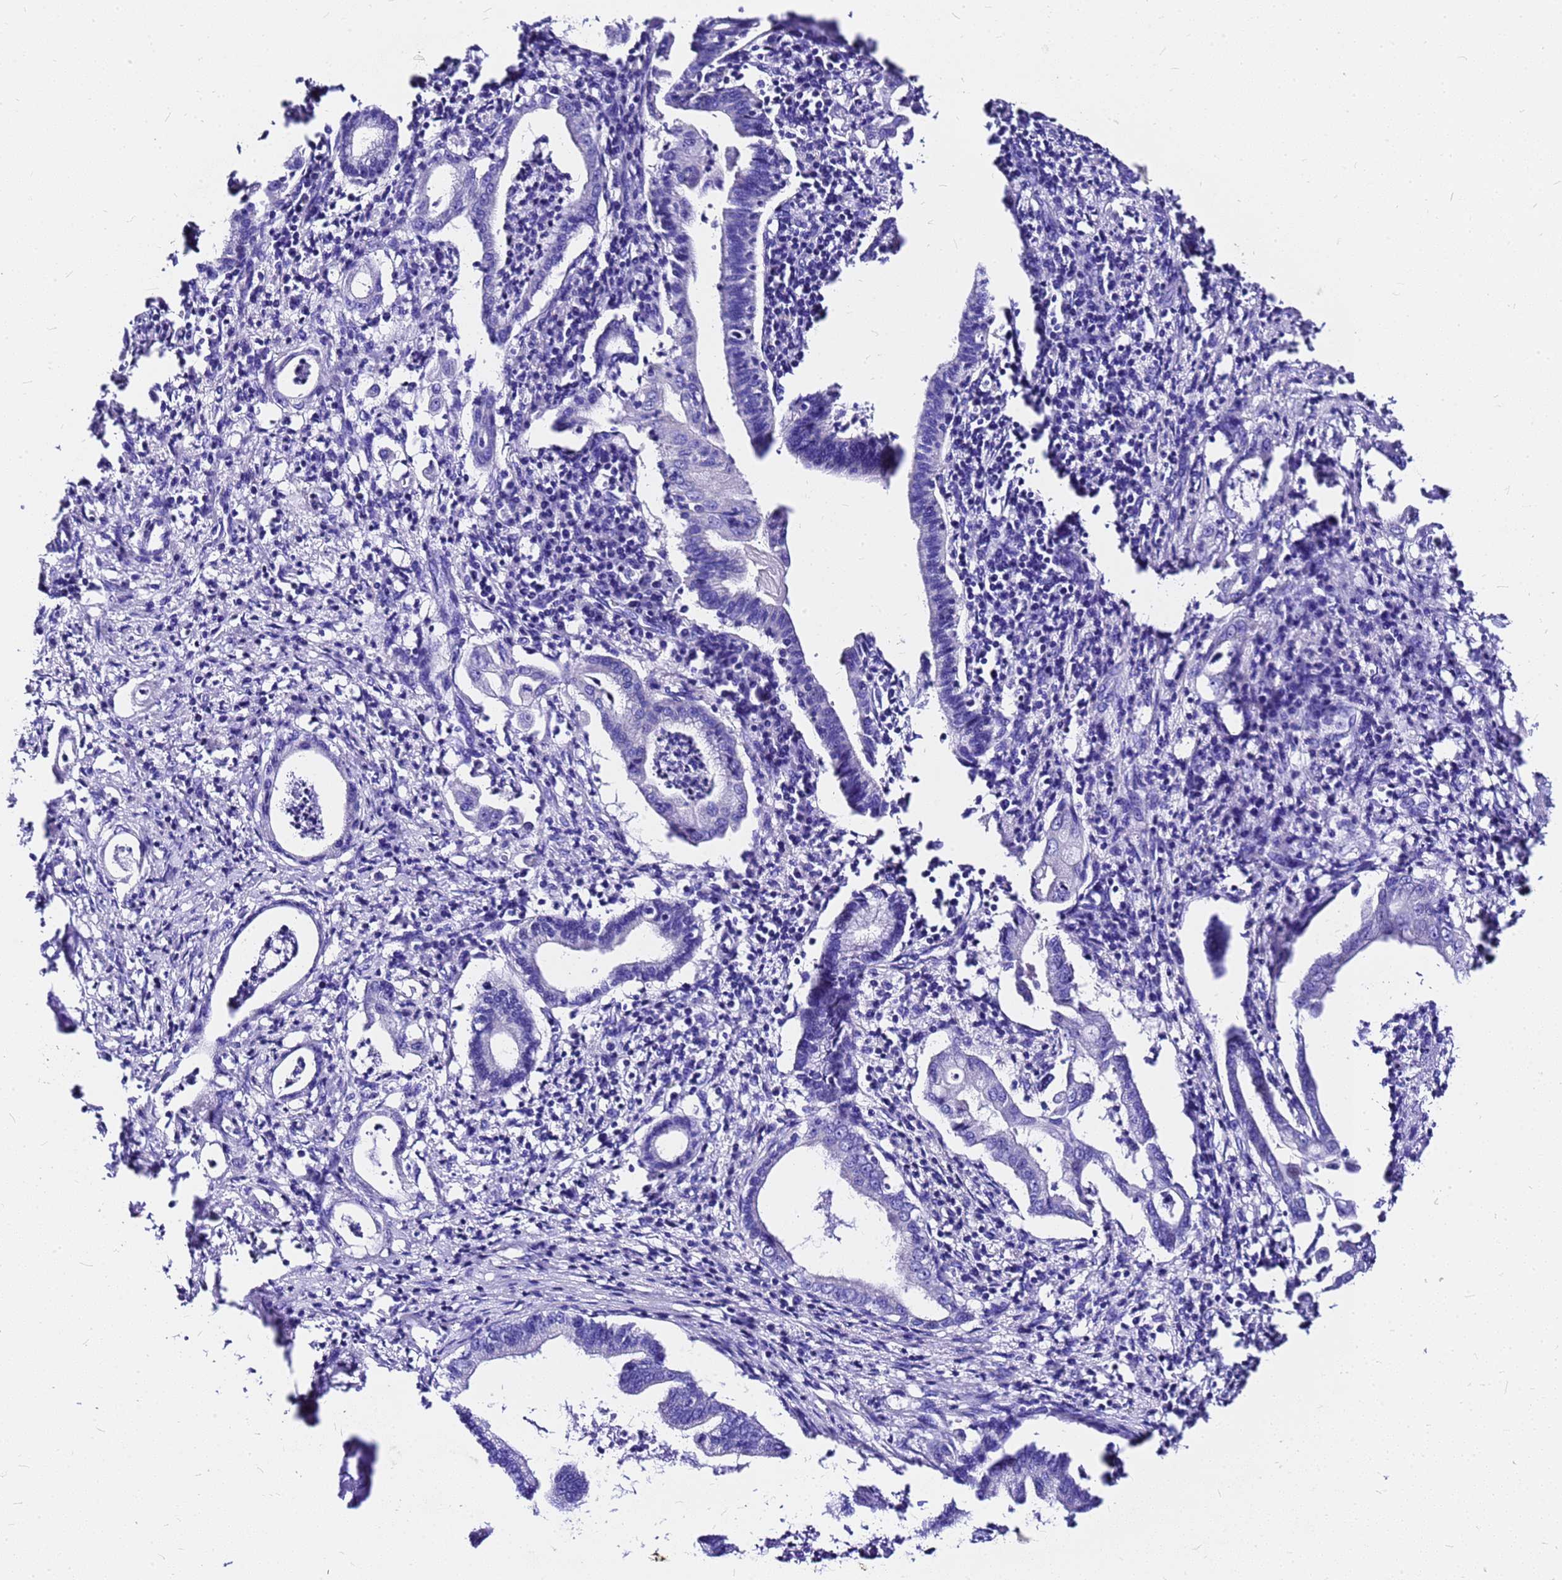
{"staining": {"intensity": "negative", "quantity": "none", "location": "none"}, "tissue": "pancreatic cancer", "cell_type": "Tumor cells", "image_type": "cancer", "snomed": [{"axis": "morphology", "description": "Adenocarcinoma, NOS"}, {"axis": "topography", "description": "Pancreas"}], "caption": "Human pancreatic cancer (adenocarcinoma) stained for a protein using immunohistochemistry (IHC) shows no positivity in tumor cells.", "gene": "HERC4", "patient": {"sex": "female", "age": 55}}